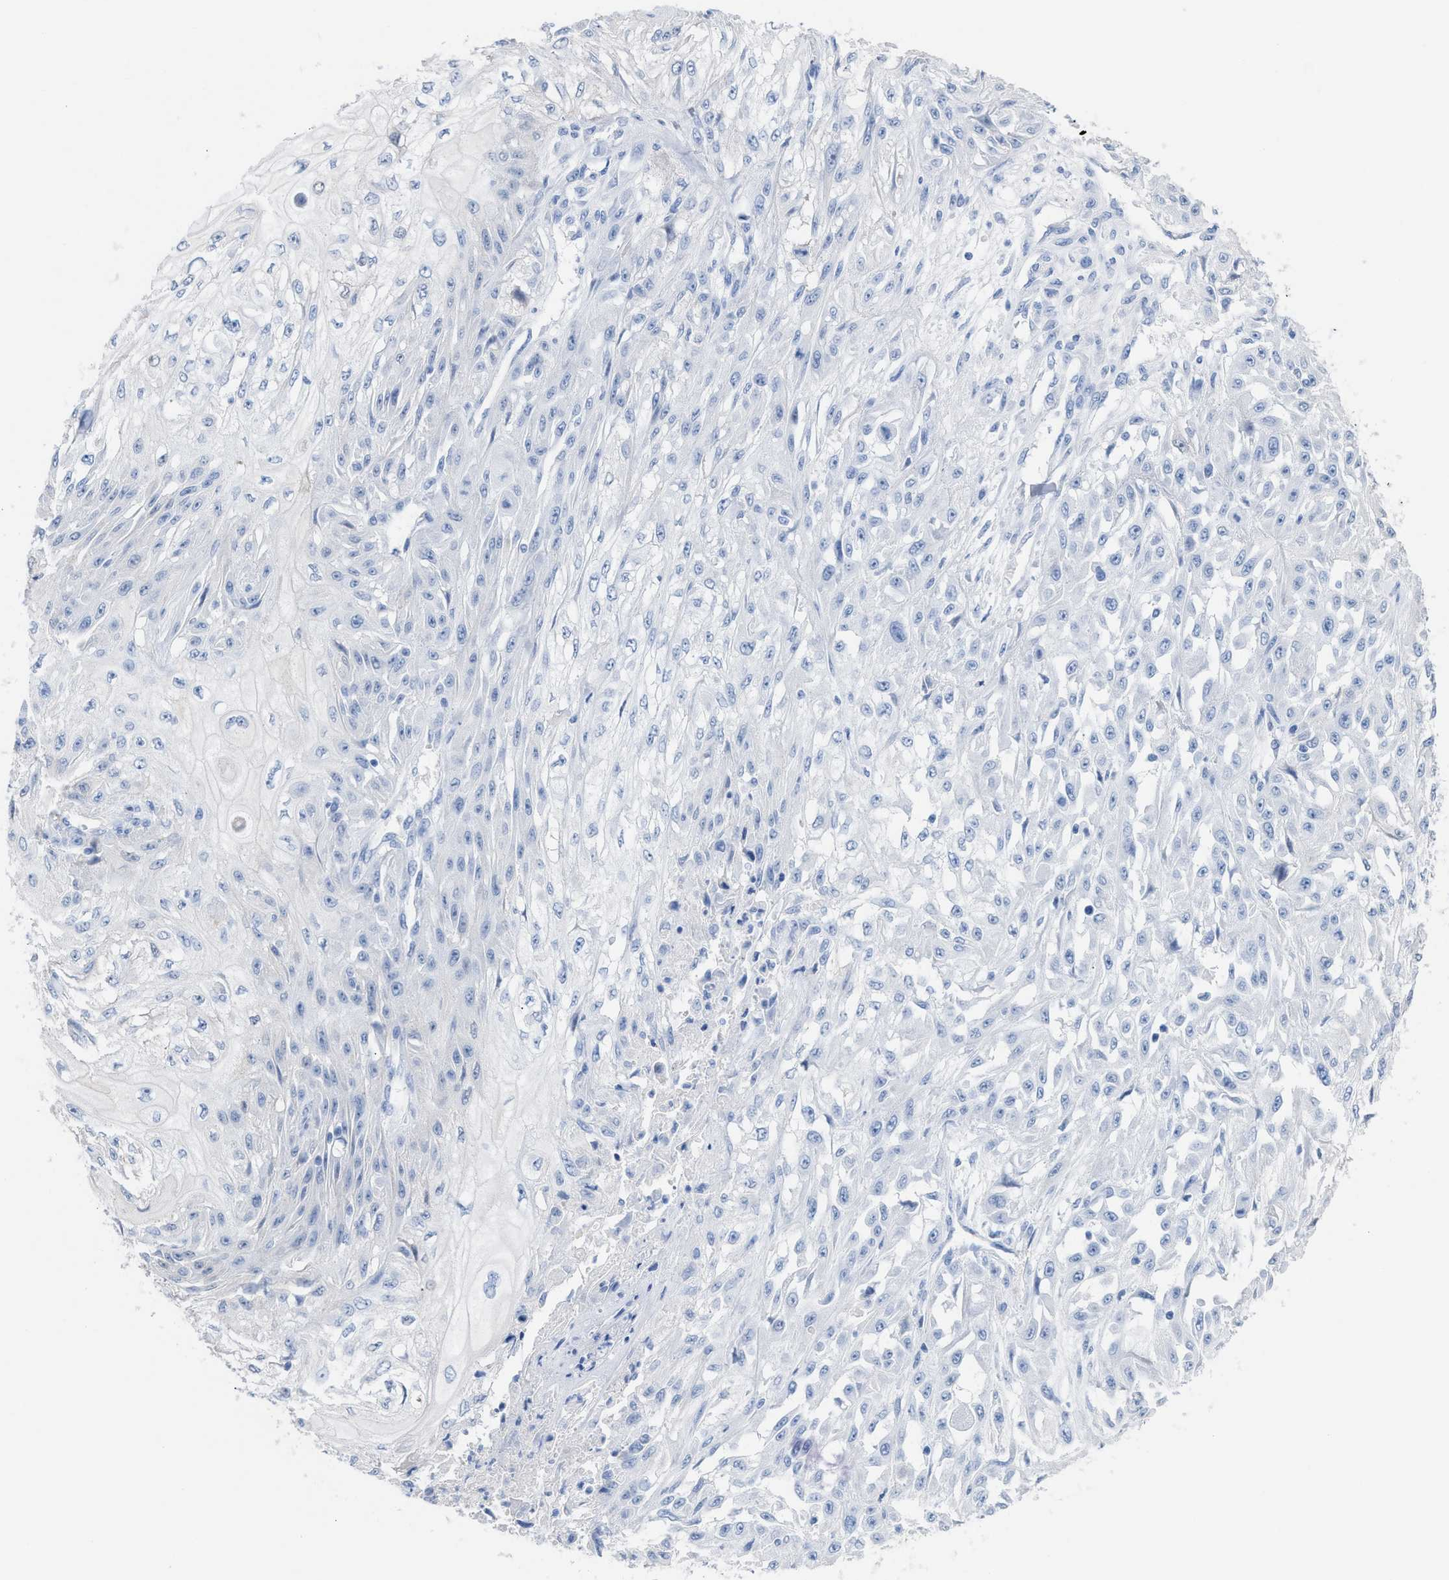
{"staining": {"intensity": "negative", "quantity": "none", "location": "none"}, "tissue": "skin cancer", "cell_type": "Tumor cells", "image_type": "cancer", "snomed": [{"axis": "morphology", "description": "Squamous cell carcinoma, NOS"}, {"axis": "morphology", "description": "Squamous cell carcinoma, metastatic, NOS"}, {"axis": "topography", "description": "Skin"}, {"axis": "topography", "description": "Lymph node"}], "caption": "This is a image of immunohistochemistry staining of skin squamous cell carcinoma, which shows no staining in tumor cells.", "gene": "CPA1", "patient": {"sex": "male", "age": 75}}